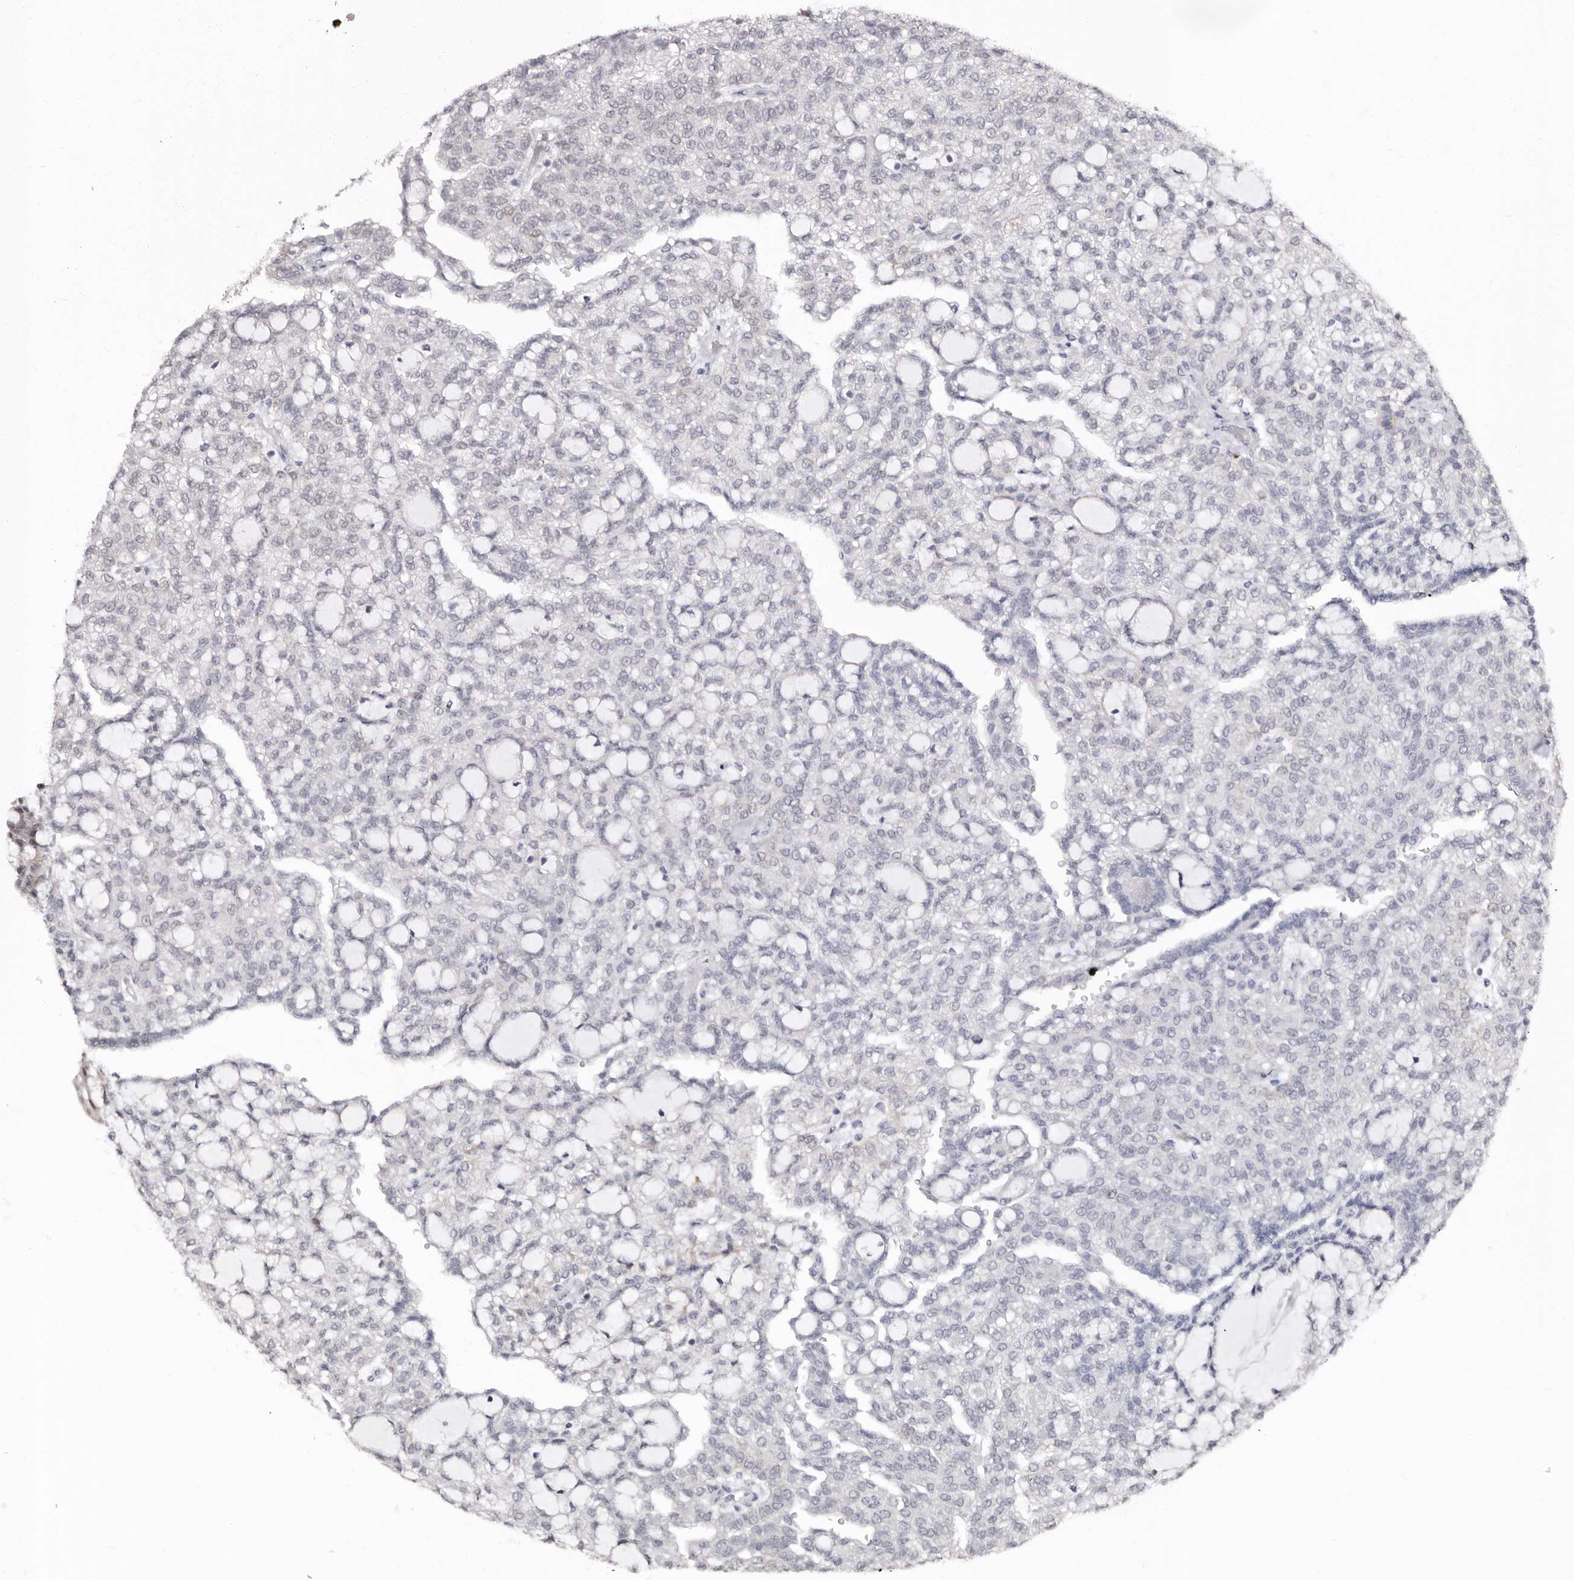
{"staining": {"intensity": "negative", "quantity": "none", "location": "none"}, "tissue": "renal cancer", "cell_type": "Tumor cells", "image_type": "cancer", "snomed": [{"axis": "morphology", "description": "Adenocarcinoma, NOS"}, {"axis": "topography", "description": "Kidney"}], "caption": "Image shows no significant protein positivity in tumor cells of renal cancer.", "gene": "PHF20L1", "patient": {"sex": "male", "age": 63}}